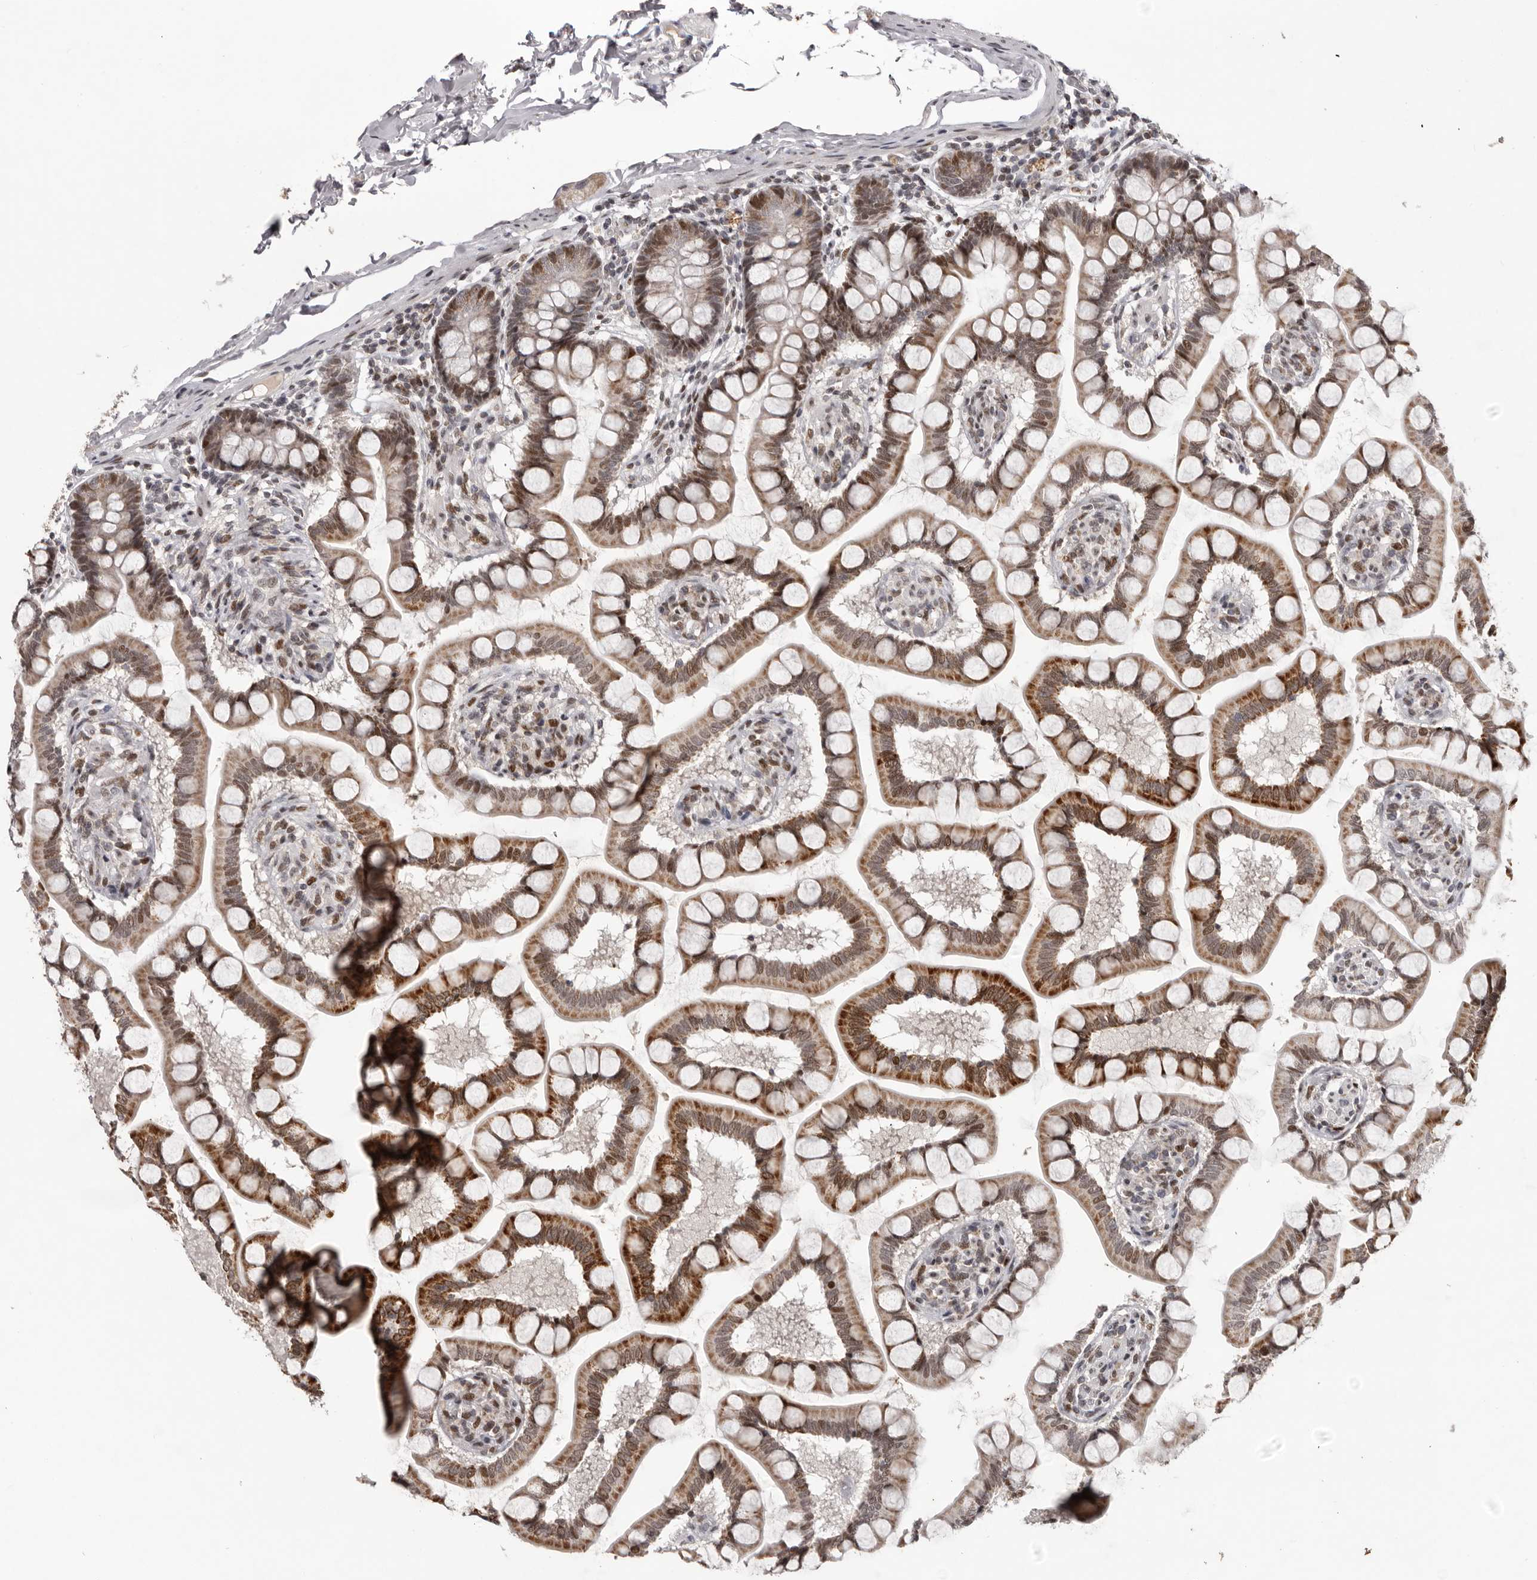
{"staining": {"intensity": "moderate", "quantity": ">75%", "location": "cytoplasmic/membranous,nuclear"}, "tissue": "small intestine", "cell_type": "Glandular cells", "image_type": "normal", "snomed": [{"axis": "morphology", "description": "Normal tissue, NOS"}, {"axis": "topography", "description": "Small intestine"}], "caption": "Immunohistochemical staining of unremarkable human small intestine exhibits medium levels of moderate cytoplasmic/membranous,nuclear expression in approximately >75% of glandular cells.", "gene": "C17orf99", "patient": {"sex": "male", "age": 41}}